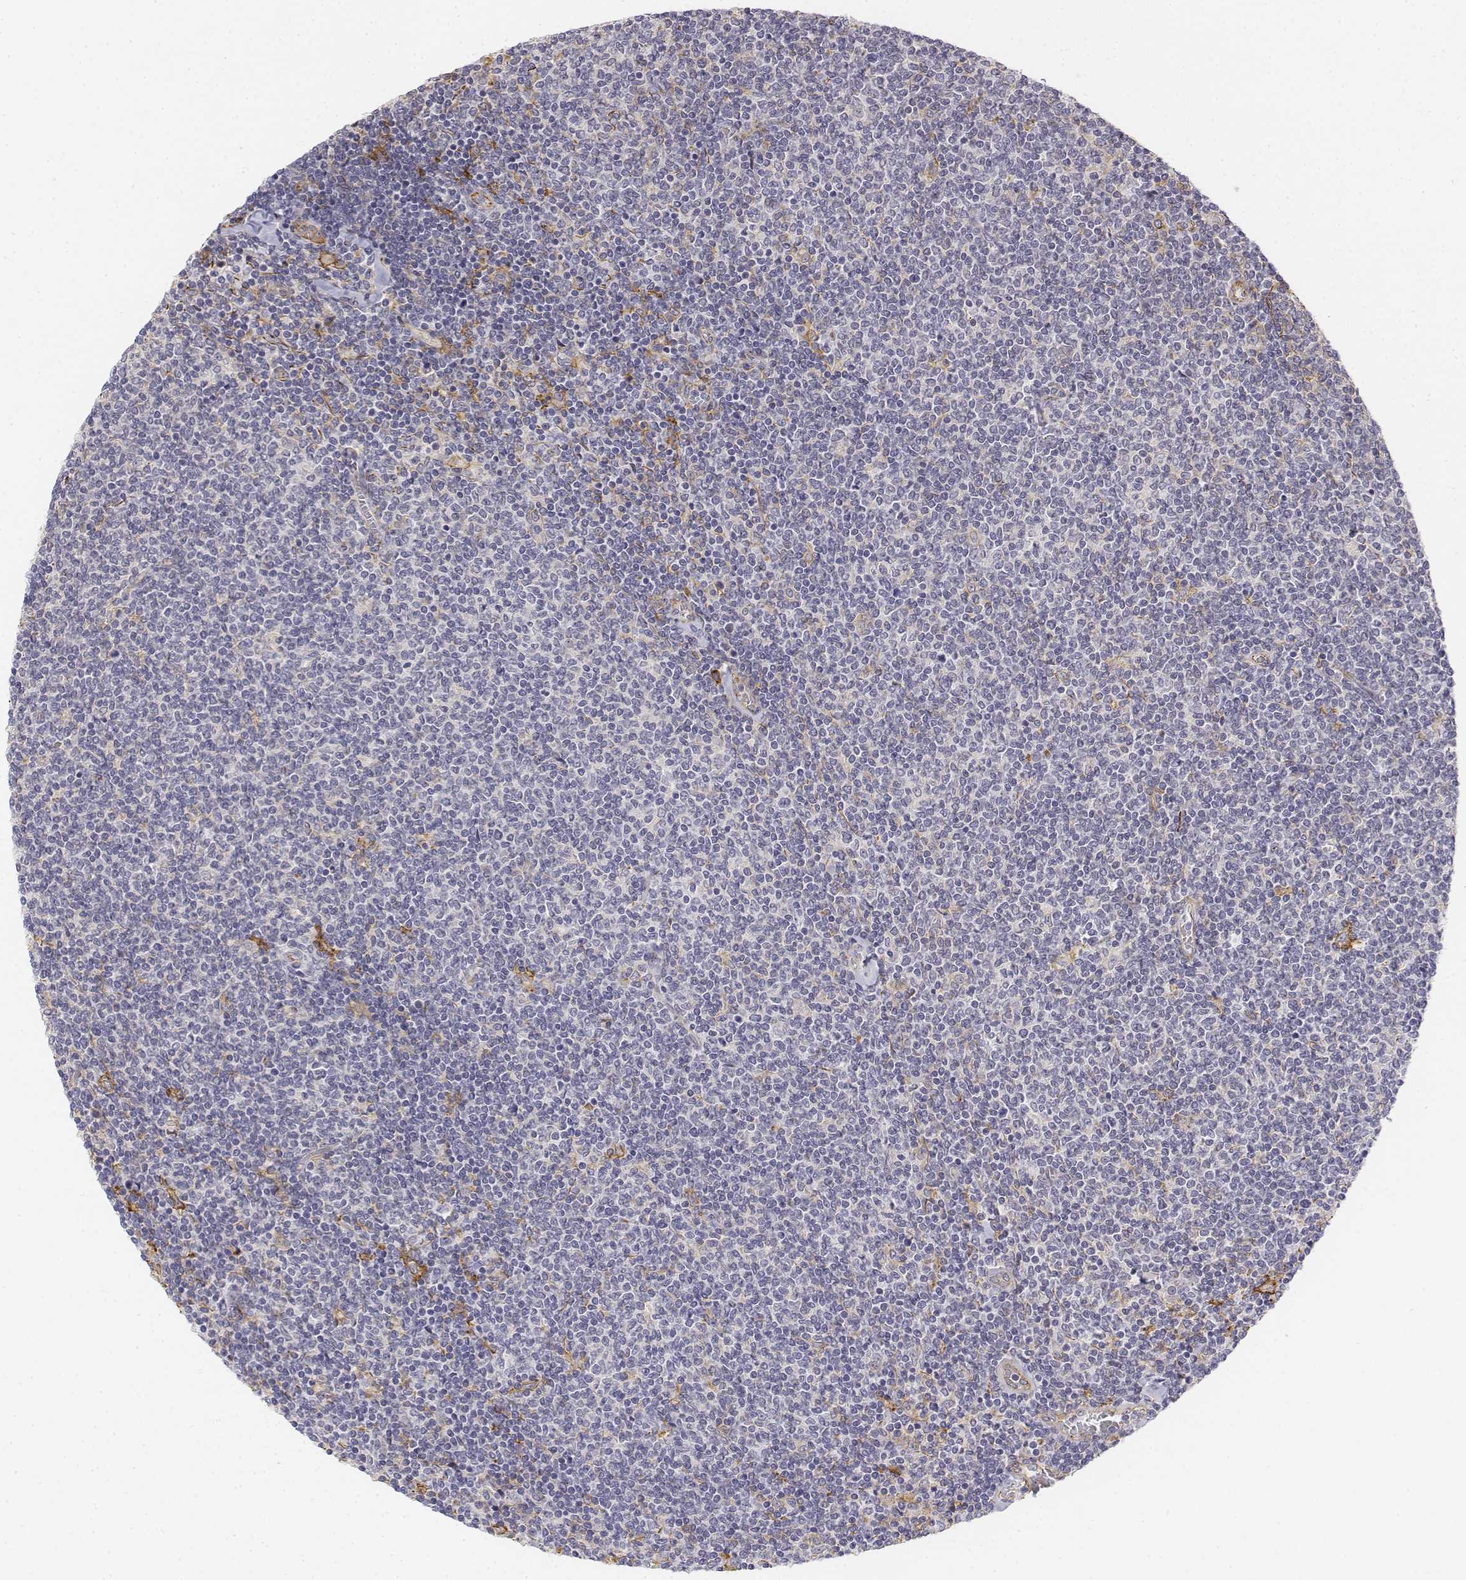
{"staining": {"intensity": "negative", "quantity": "none", "location": "none"}, "tissue": "lymphoma", "cell_type": "Tumor cells", "image_type": "cancer", "snomed": [{"axis": "morphology", "description": "Malignant lymphoma, non-Hodgkin's type, Low grade"}, {"axis": "topography", "description": "Lymph node"}], "caption": "Immunohistochemistry (IHC) micrograph of neoplastic tissue: low-grade malignant lymphoma, non-Hodgkin's type stained with DAB demonstrates no significant protein expression in tumor cells. (Stains: DAB (3,3'-diaminobenzidine) immunohistochemistry with hematoxylin counter stain, Microscopy: brightfield microscopy at high magnification).", "gene": "CD14", "patient": {"sex": "male", "age": 52}}